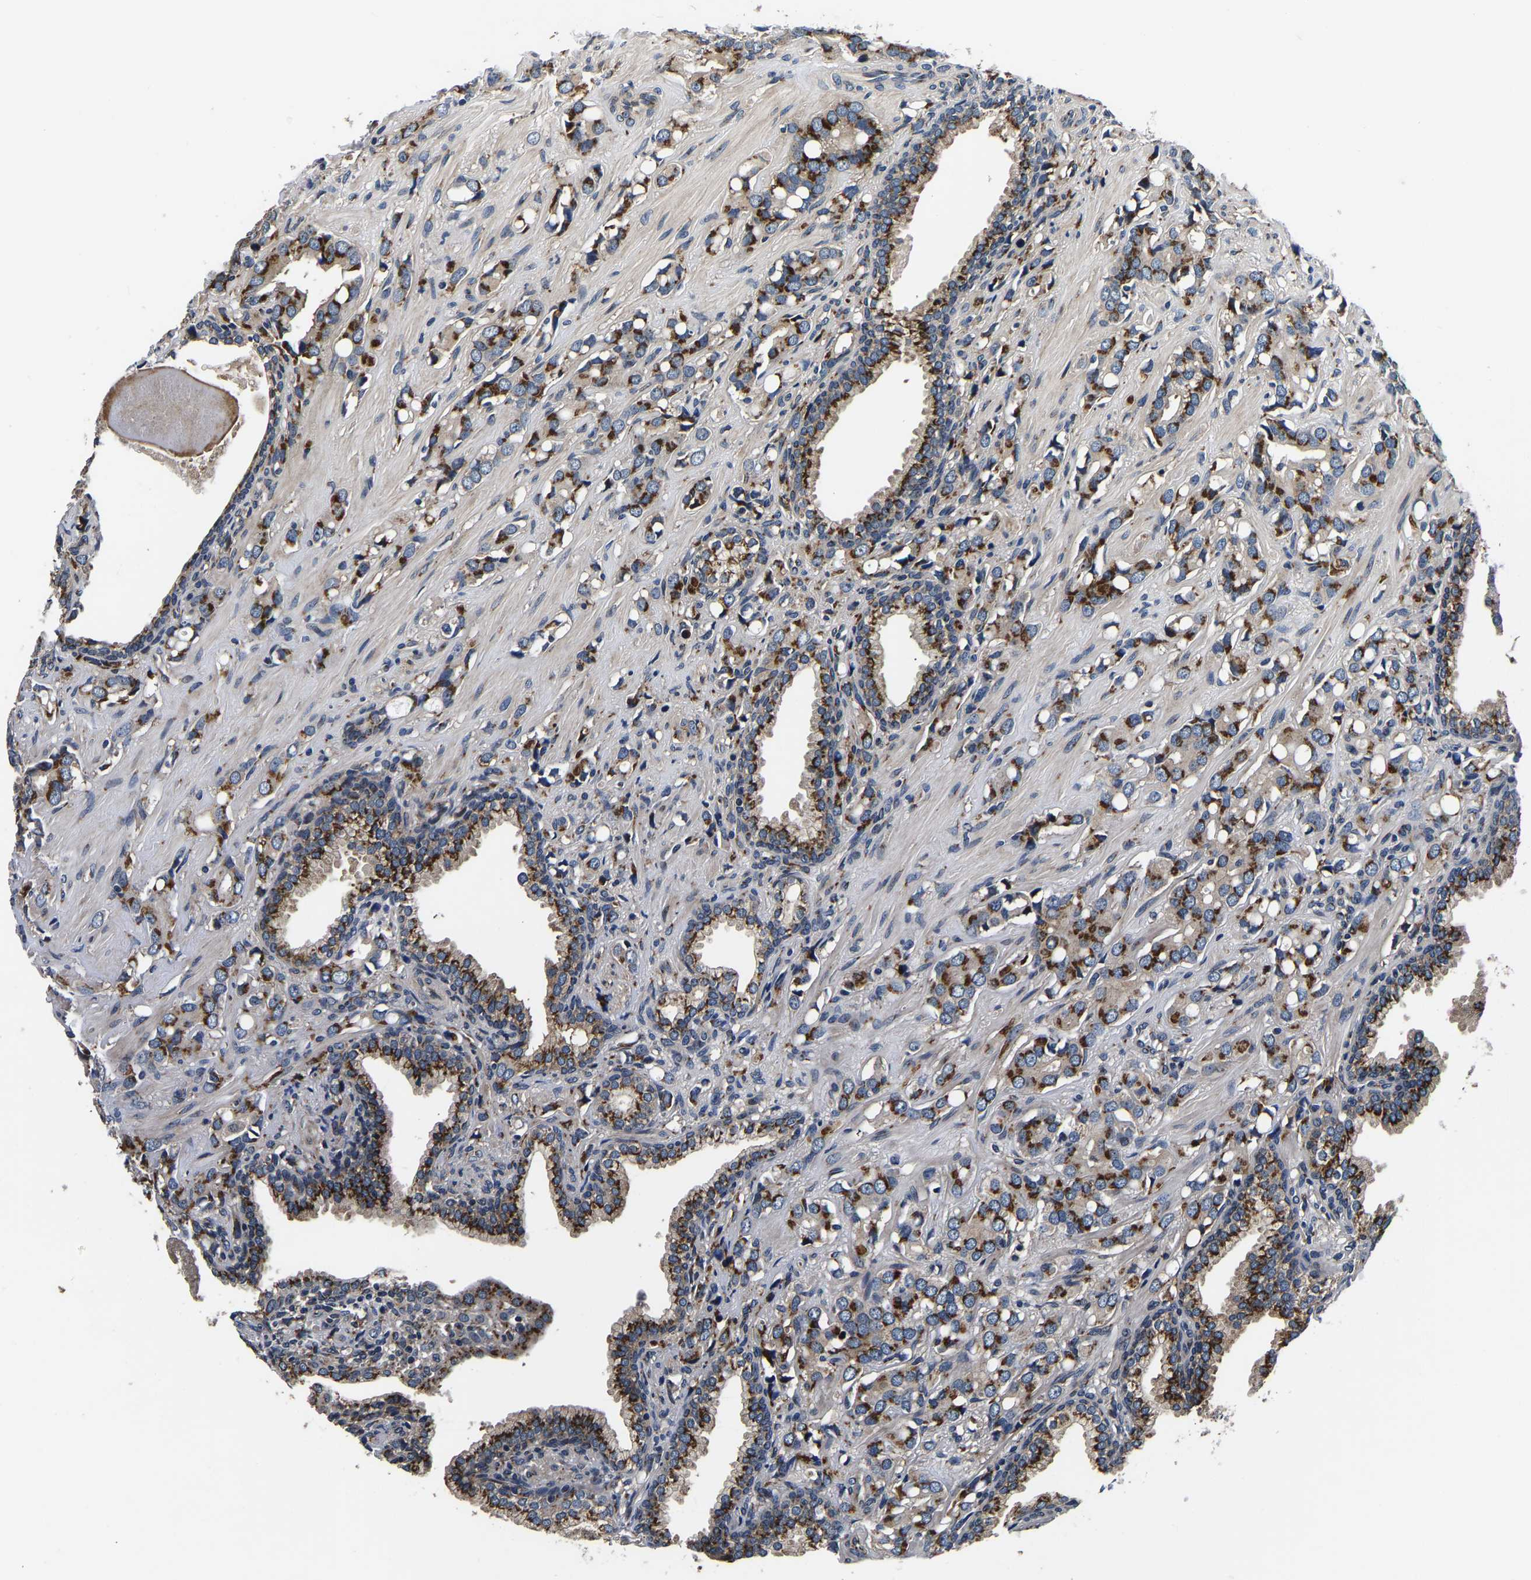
{"staining": {"intensity": "strong", "quantity": ">75%", "location": "cytoplasmic/membranous"}, "tissue": "prostate cancer", "cell_type": "Tumor cells", "image_type": "cancer", "snomed": [{"axis": "morphology", "description": "Adenocarcinoma, High grade"}, {"axis": "topography", "description": "Prostate"}], "caption": "A brown stain labels strong cytoplasmic/membranous positivity of a protein in prostate cancer tumor cells.", "gene": "RABAC1", "patient": {"sex": "male", "age": 52}}